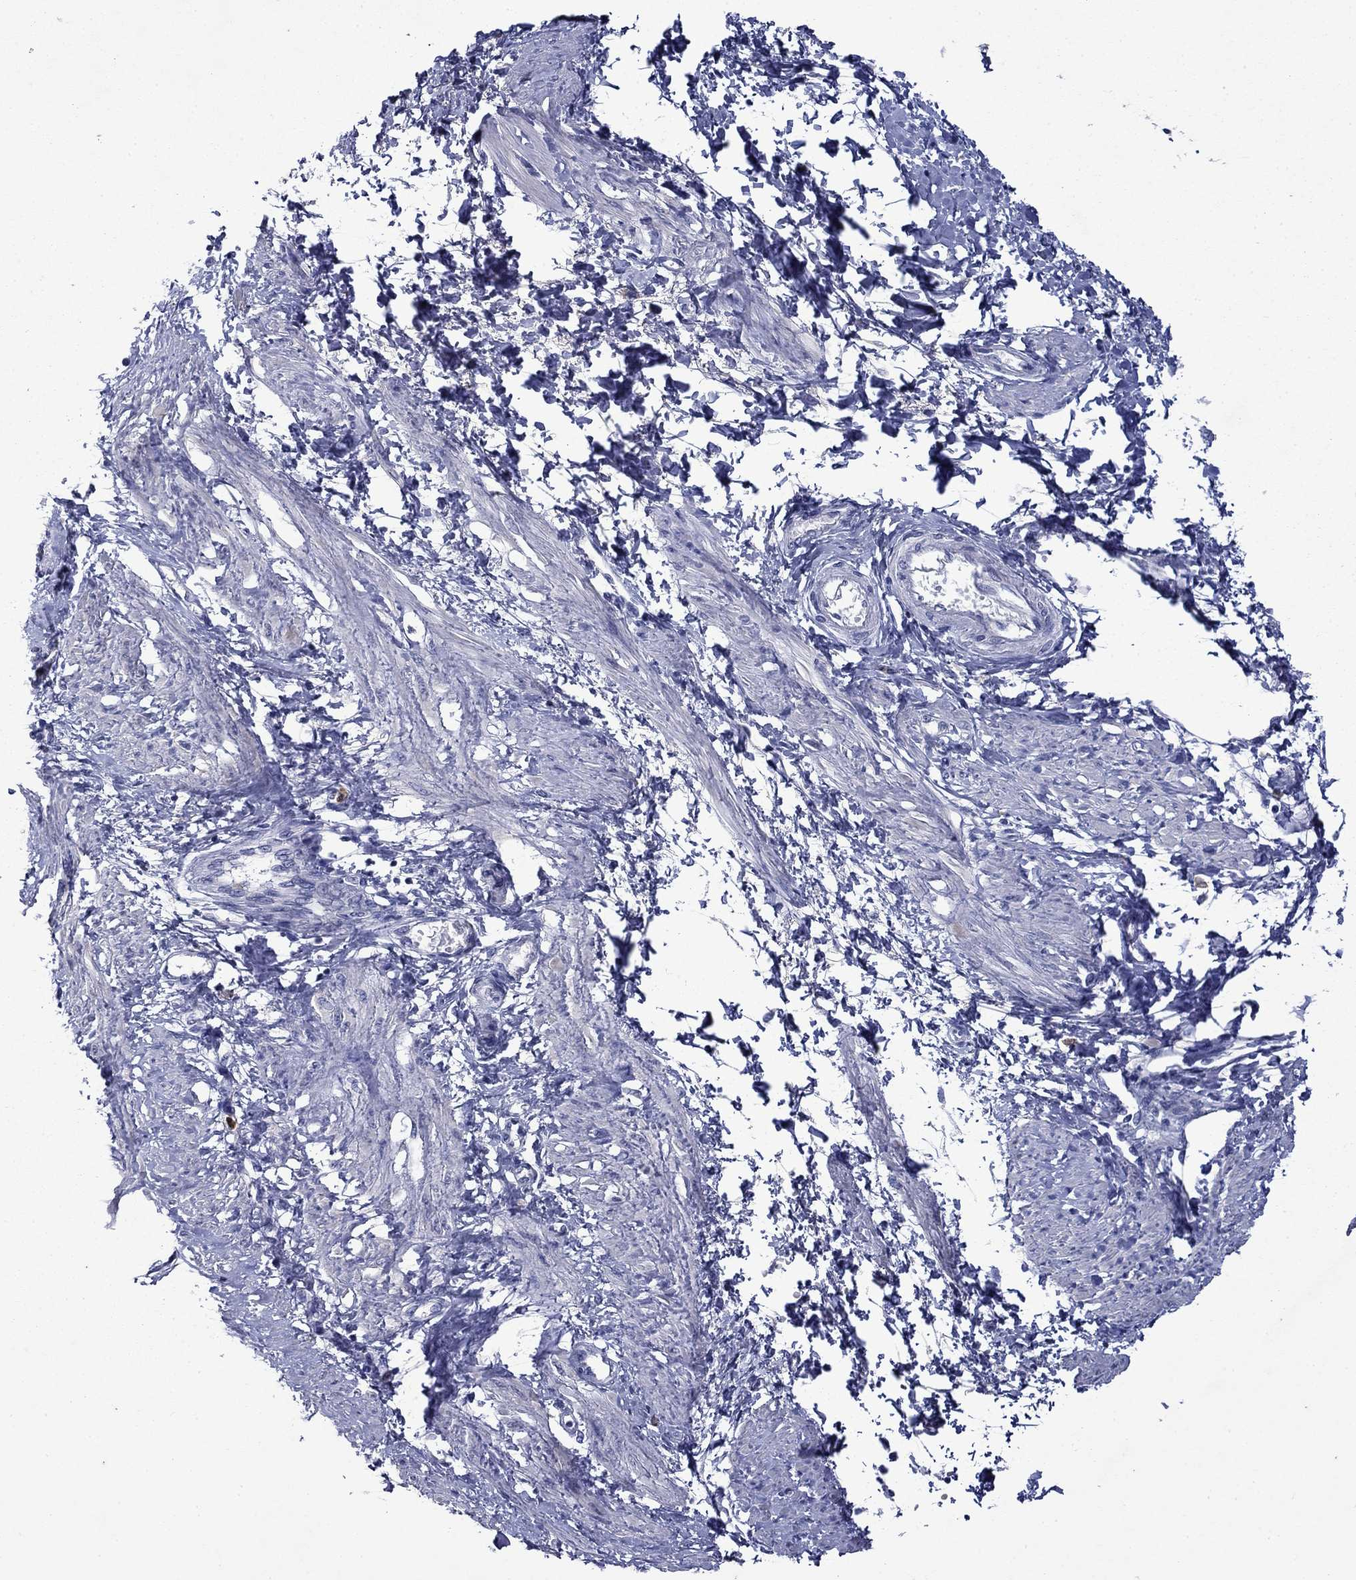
{"staining": {"intensity": "negative", "quantity": "none", "location": "none"}, "tissue": "smooth muscle", "cell_type": "Smooth muscle cells", "image_type": "normal", "snomed": [{"axis": "morphology", "description": "Normal tissue, NOS"}, {"axis": "topography", "description": "Smooth muscle"}, {"axis": "topography", "description": "Uterus"}], "caption": "The image displays no staining of smooth muscle cells in normal smooth muscle. (DAB immunohistochemistry (IHC) visualized using brightfield microscopy, high magnification).", "gene": "IRF5", "patient": {"sex": "female", "age": 39}}